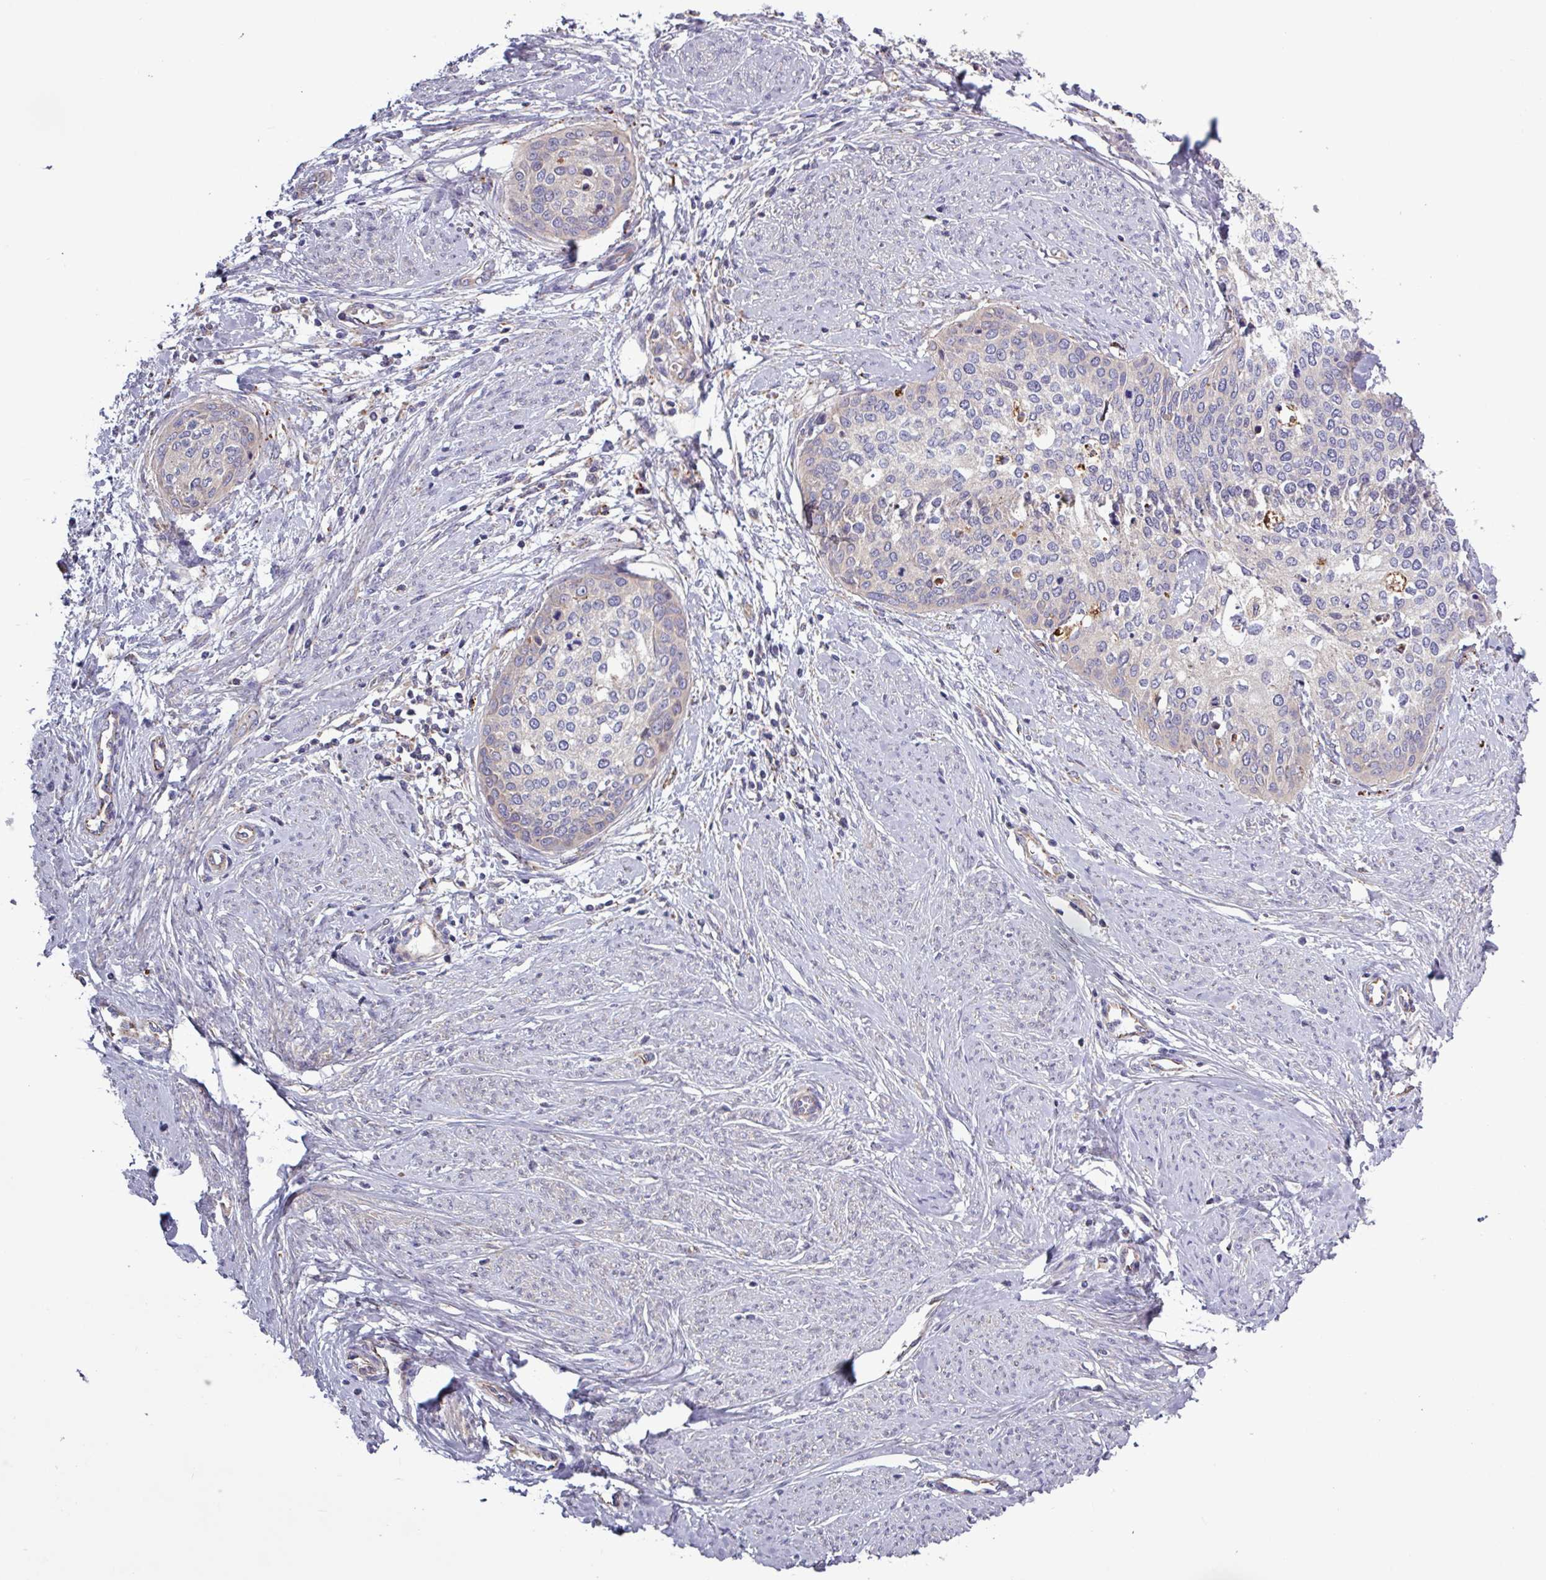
{"staining": {"intensity": "negative", "quantity": "none", "location": "none"}, "tissue": "cervical cancer", "cell_type": "Tumor cells", "image_type": "cancer", "snomed": [{"axis": "morphology", "description": "Squamous cell carcinoma, NOS"}, {"axis": "topography", "description": "Cervix"}], "caption": "An immunohistochemistry micrograph of cervical cancer (squamous cell carcinoma) is shown. There is no staining in tumor cells of cervical cancer (squamous cell carcinoma). (DAB (3,3'-diaminobenzidine) immunohistochemistry (IHC), high magnification).", "gene": "PLIN2", "patient": {"sex": "female", "age": 37}}